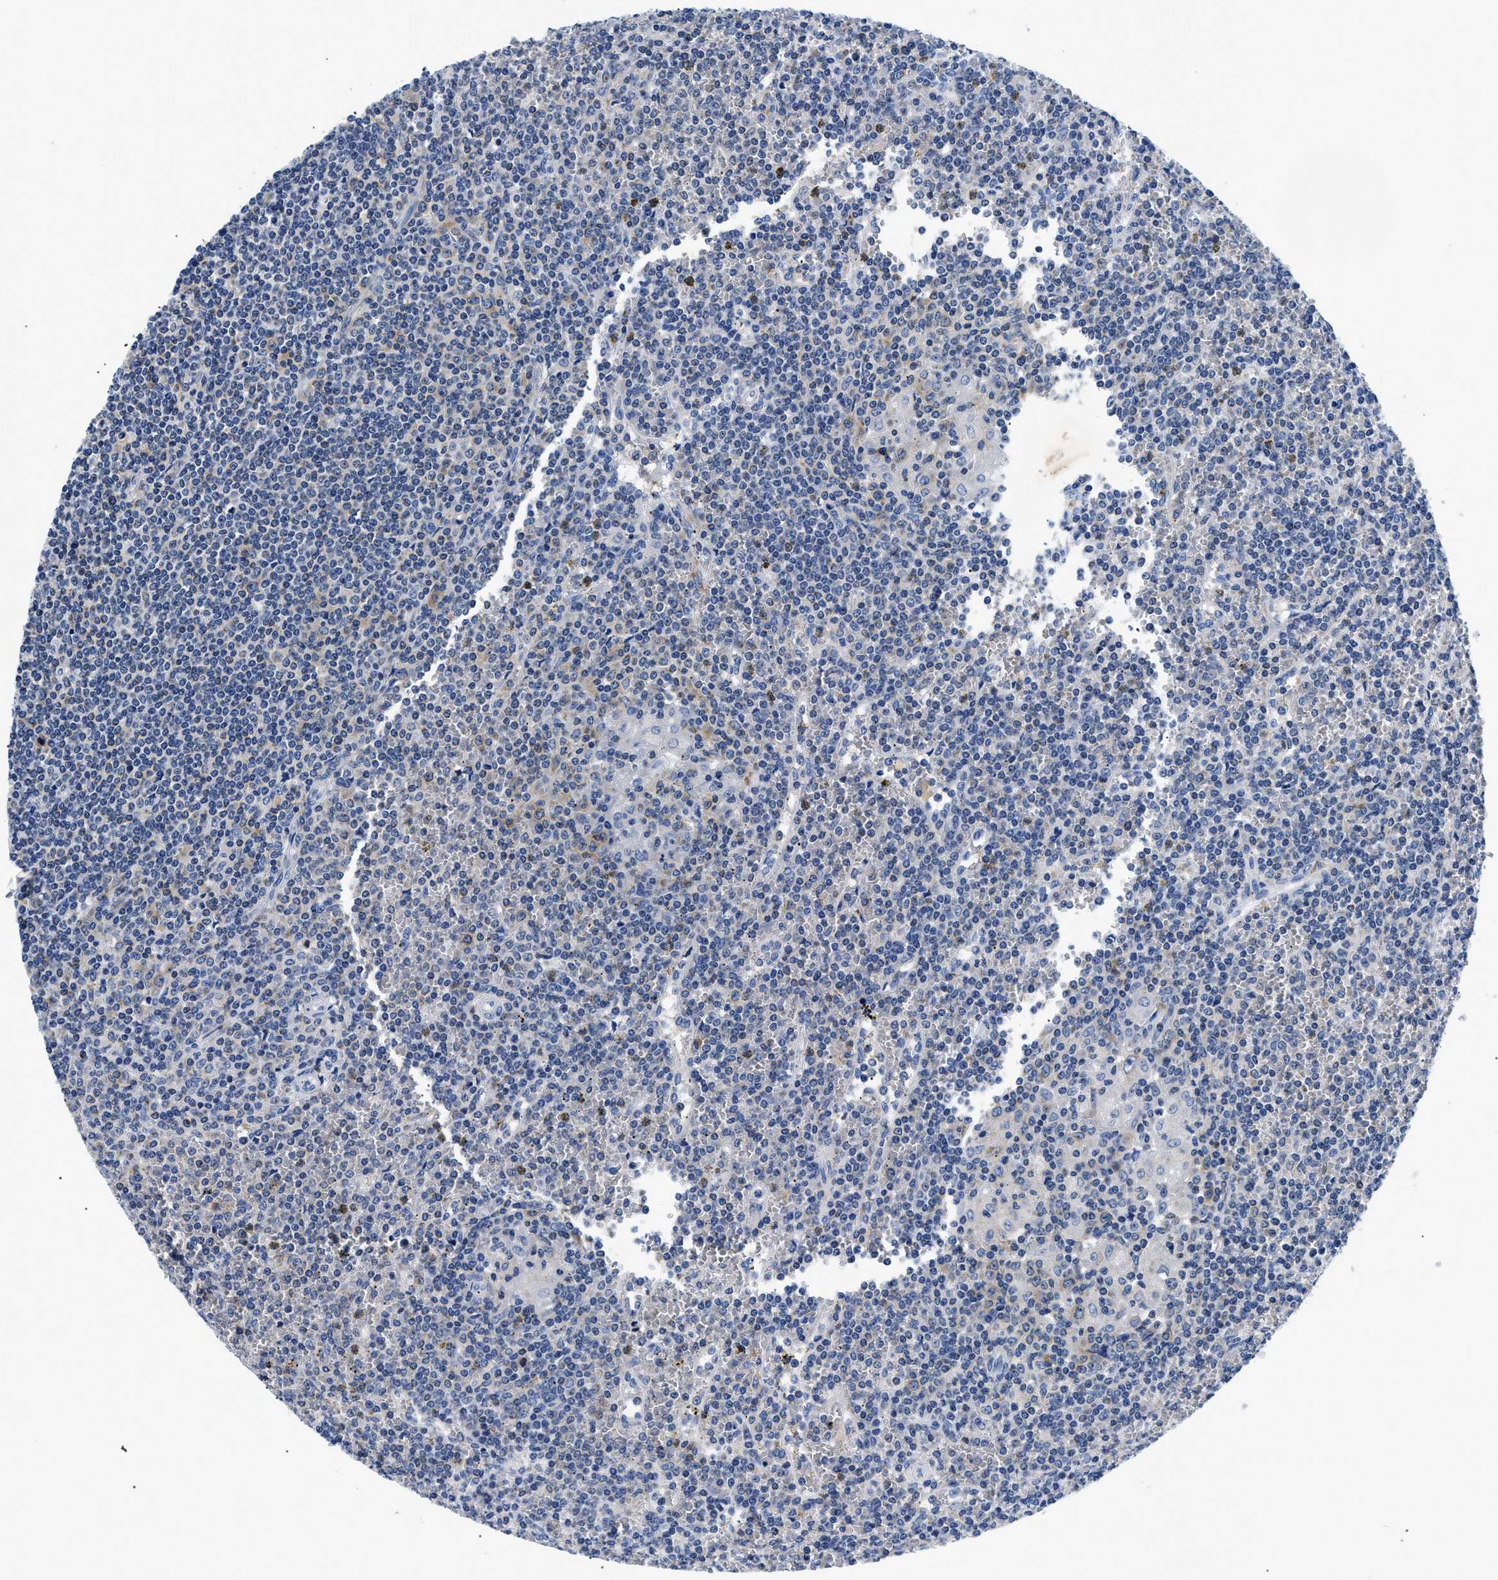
{"staining": {"intensity": "negative", "quantity": "none", "location": "none"}, "tissue": "lymphoma", "cell_type": "Tumor cells", "image_type": "cancer", "snomed": [{"axis": "morphology", "description": "Malignant lymphoma, non-Hodgkin's type, Low grade"}, {"axis": "topography", "description": "Spleen"}], "caption": "Tumor cells are negative for brown protein staining in malignant lymphoma, non-Hodgkin's type (low-grade).", "gene": "MEA1", "patient": {"sex": "female", "age": 19}}